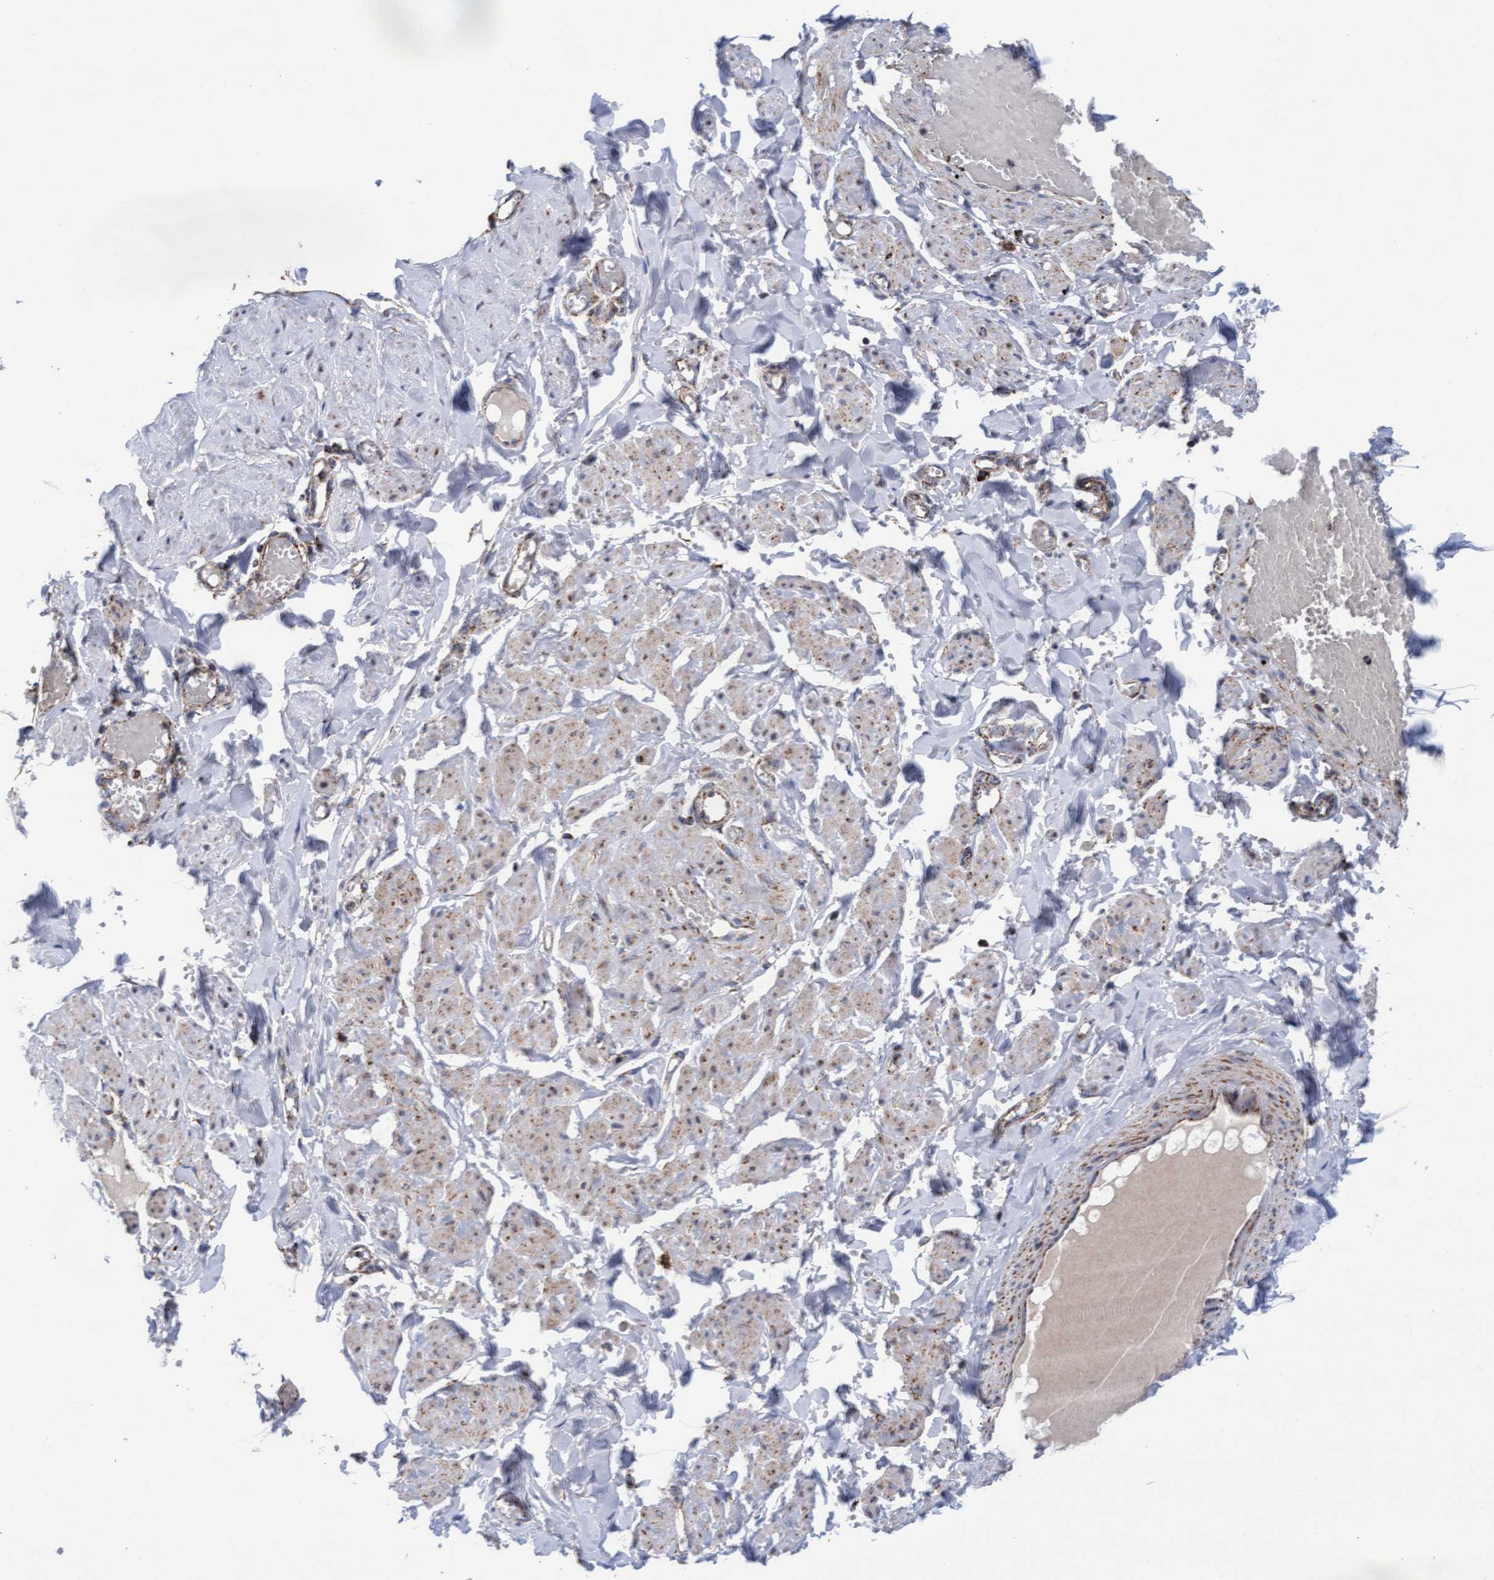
{"staining": {"intensity": "negative", "quantity": "none", "location": "none"}, "tissue": "adipose tissue", "cell_type": "Adipocytes", "image_type": "normal", "snomed": [{"axis": "morphology", "description": "Normal tissue, NOS"}, {"axis": "topography", "description": "Vascular tissue"}, {"axis": "topography", "description": "Fallopian tube"}, {"axis": "topography", "description": "Ovary"}], "caption": "Immunohistochemical staining of normal human adipose tissue exhibits no significant staining in adipocytes. Brightfield microscopy of immunohistochemistry stained with DAB (3,3'-diaminobenzidine) (brown) and hematoxylin (blue), captured at high magnification.", "gene": "MRPL38", "patient": {"sex": "female", "age": 67}}